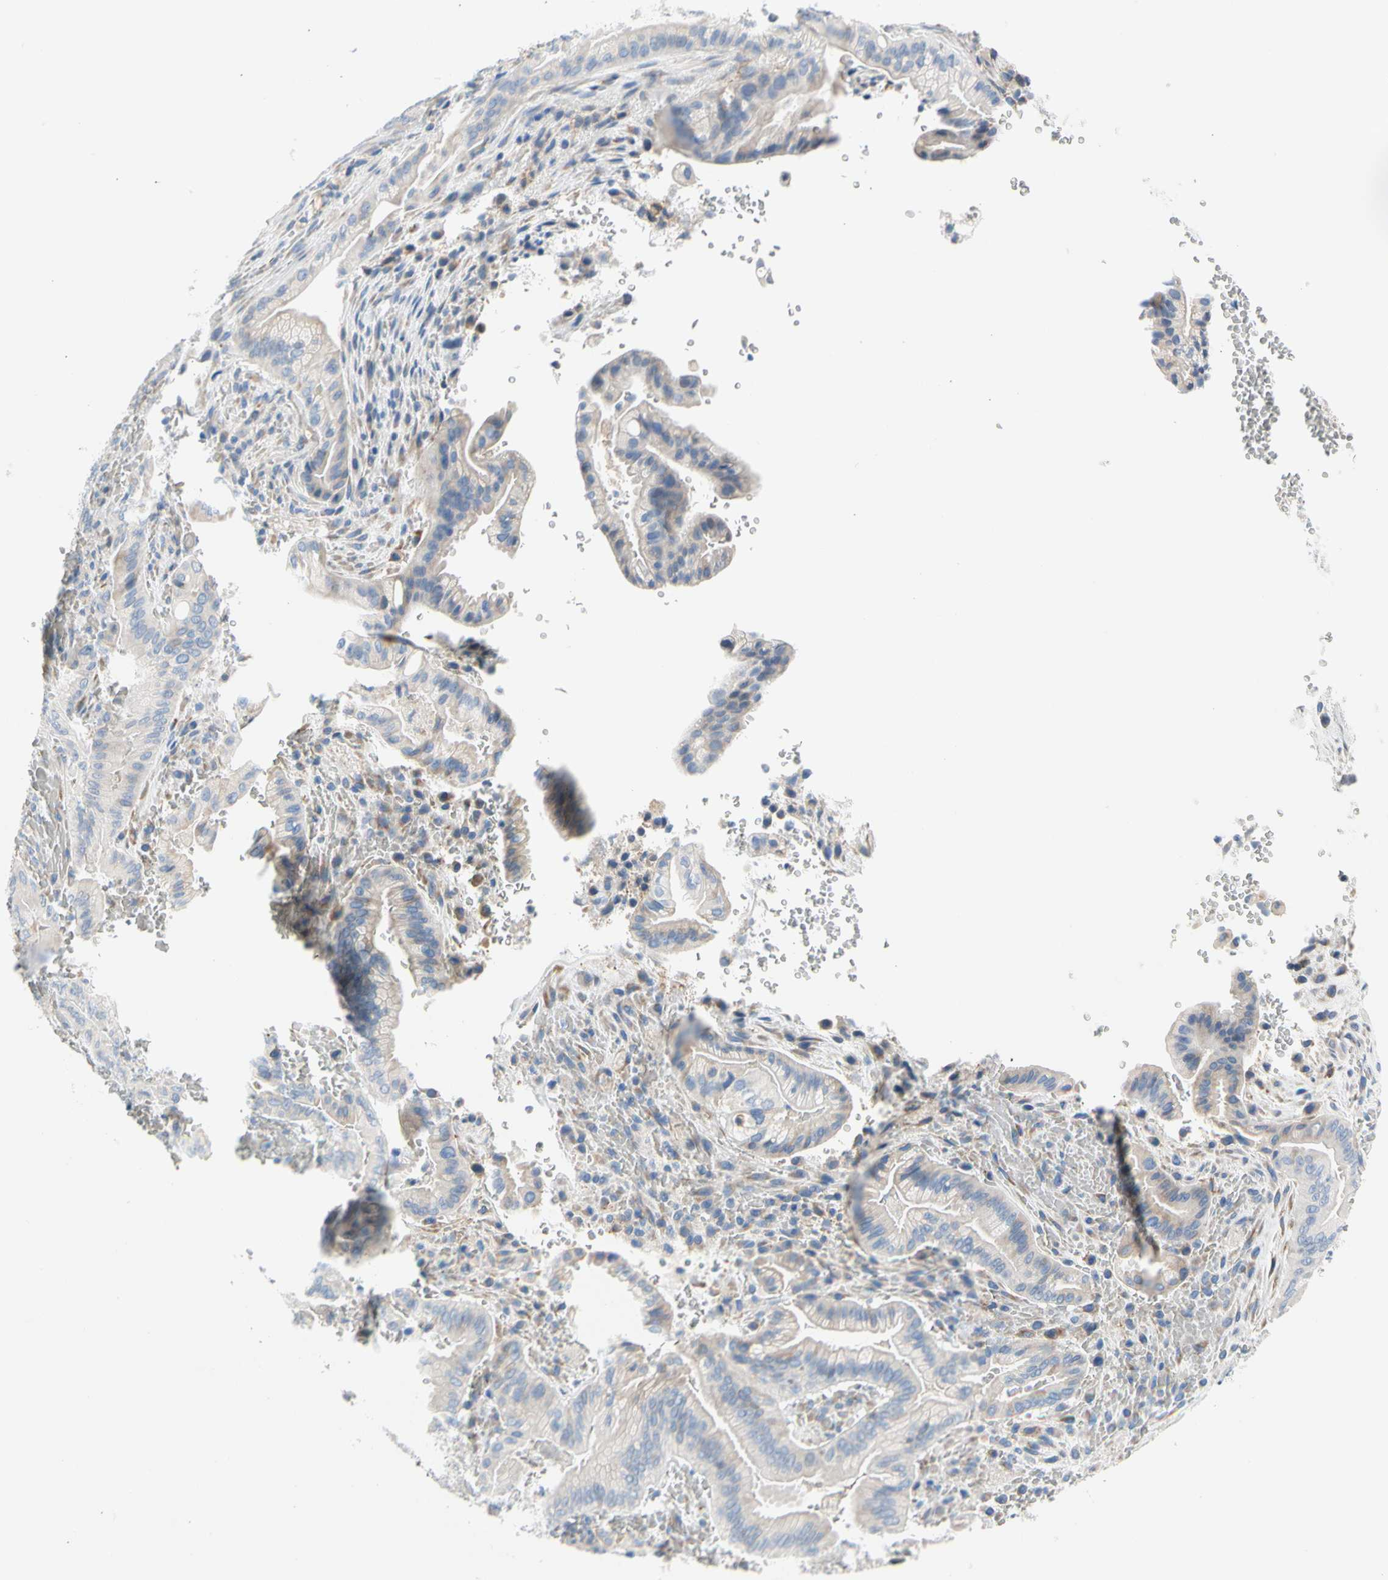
{"staining": {"intensity": "weak", "quantity": "<25%", "location": "cytoplasmic/membranous"}, "tissue": "liver cancer", "cell_type": "Tumor cells", "image_type": "cancer", "snomed": [{"axis": "morphology", "description": "Cholangiocarcinoma"}, {"axis": "topography", "description": "Liver"}], "caption": "This is a image of immunohistochemistry (IHC) staining of liver cancer, which shows no expression in tumor cells.", "gene": "STXBP1", "patient": {"sex": "female", "age": 68}}